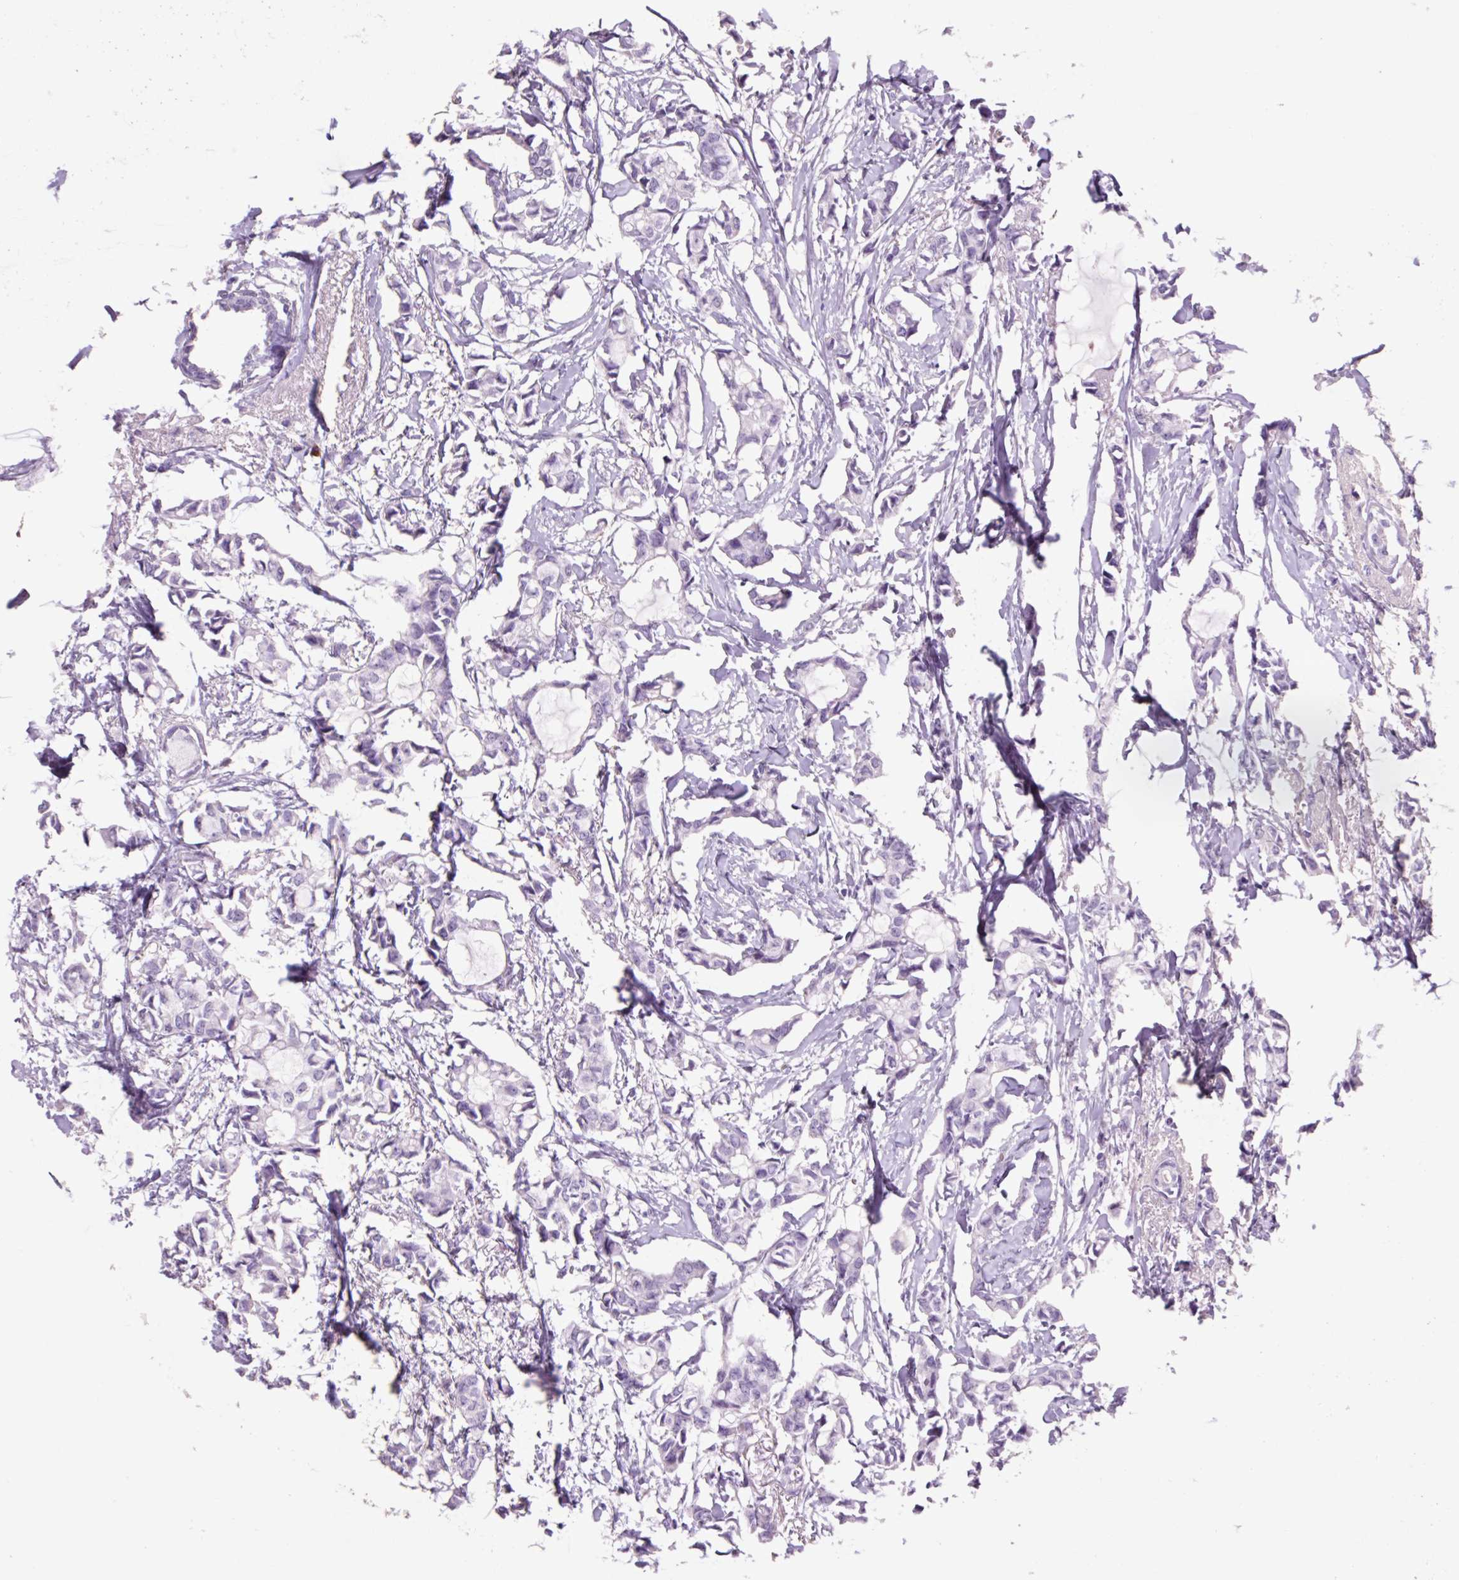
{"staining": {"intensity": "negative", "quantity": "none", "location": "none"}, "tissue": "breast cancer", "cell_type": "Tumor cells", "image_type": "cancer", "snomed": [{"axis": "morphology", "description": "Duct carcinoma"}, {"axis": "topography", "description": "Breast"}], "caption": "There is no significant positivity in tumor cells of breast cancer (intraductal carcinoma).", "gene": "VPREB1", "patient": {"sex": "female", "age": 73}}